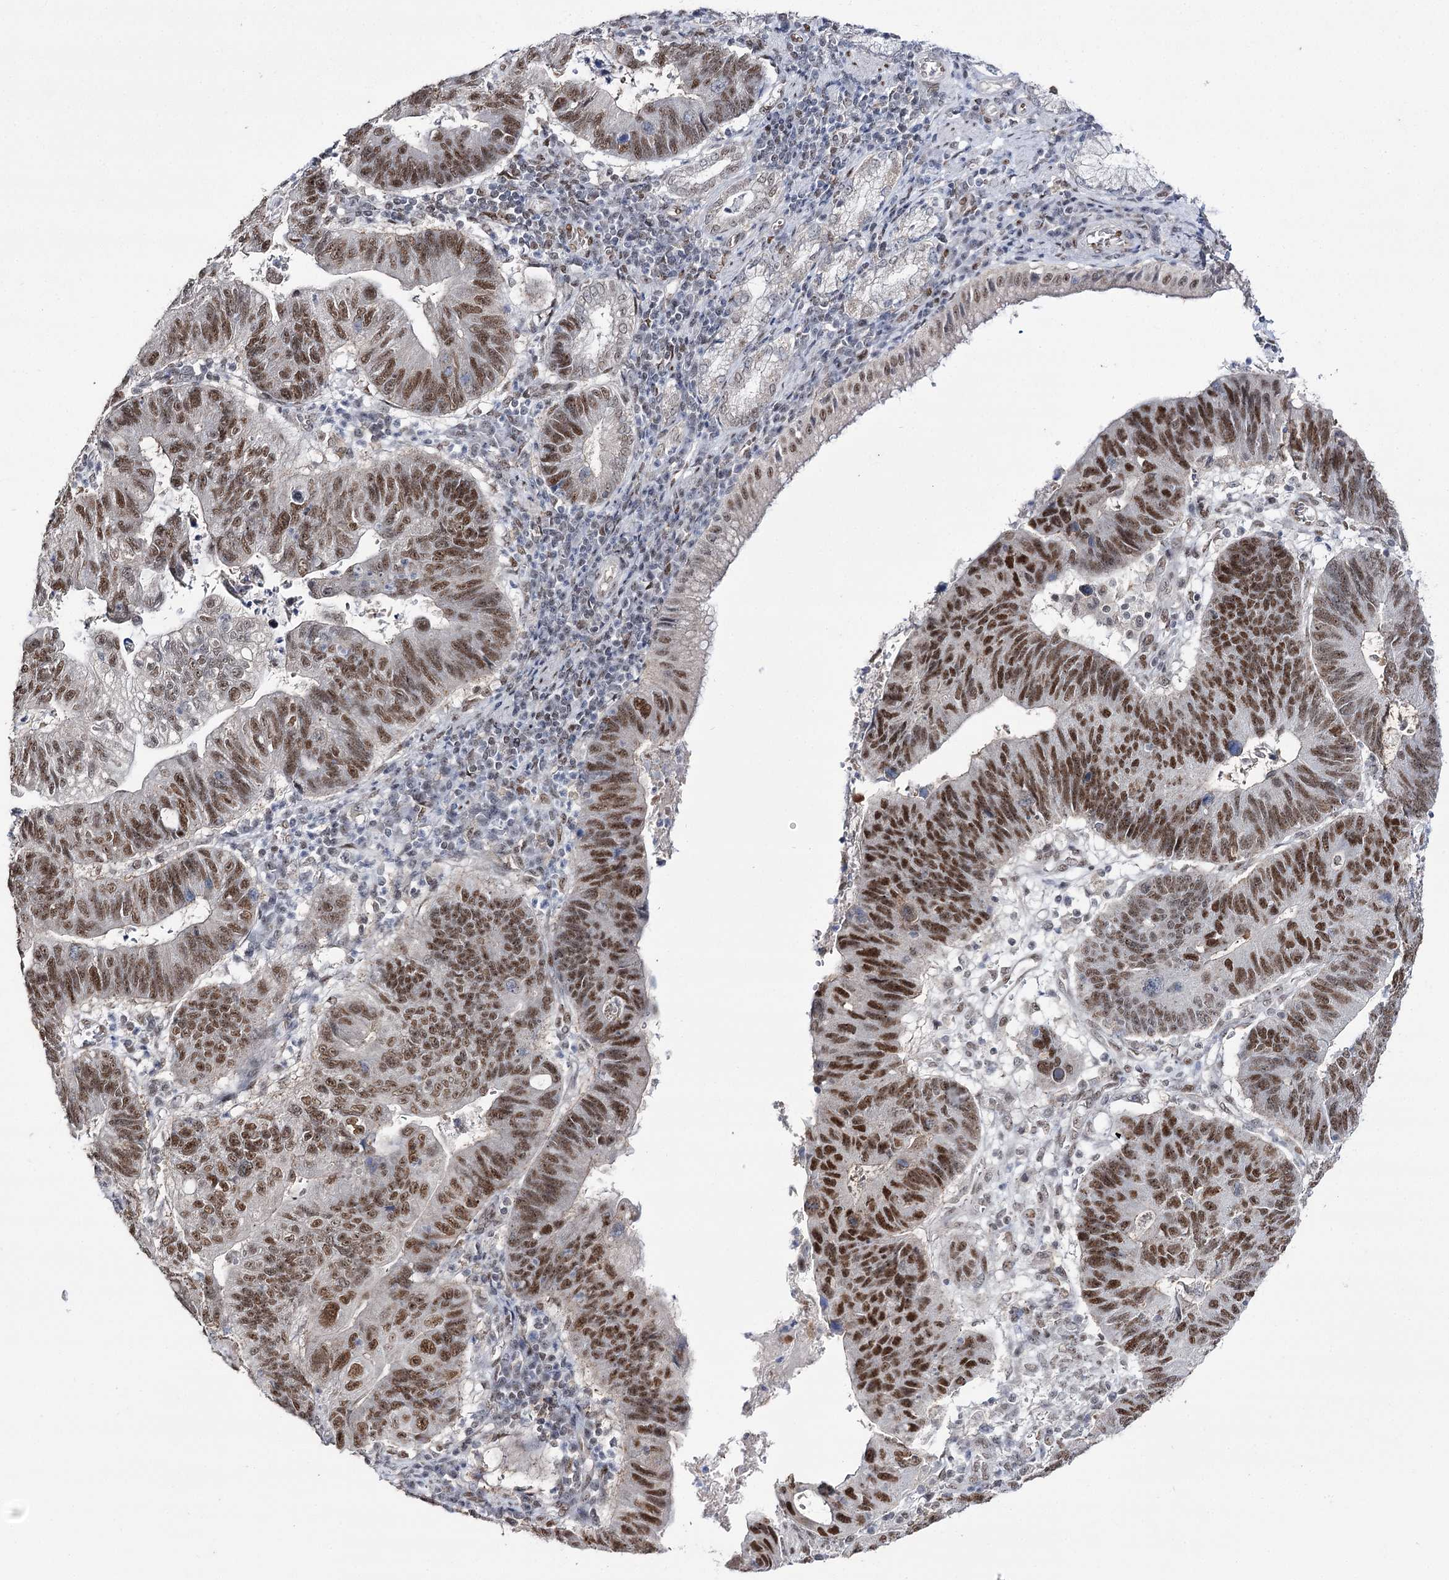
{"staining": {"intensity": "strong", "quantity": ">75%", "location": "nuclear"}, "tissue": "stomach cancer", "cell_type": "Tumor cells", "image_type": "cancer", "snomed": [{"axis": "morphology", "description": "Adenocarcinoma, NOS"}, {"axis": "topography", "description": "Stomach"}], "caption": "An immunohistochemistry histopathology image of tumor tissue is shown. Protein staining in brown labels strong nuclear positivity in stomach adenocarcinoma within tumor cells.", "gene": "VGLL4", "patient": {"sex": "male", "age": 59}}